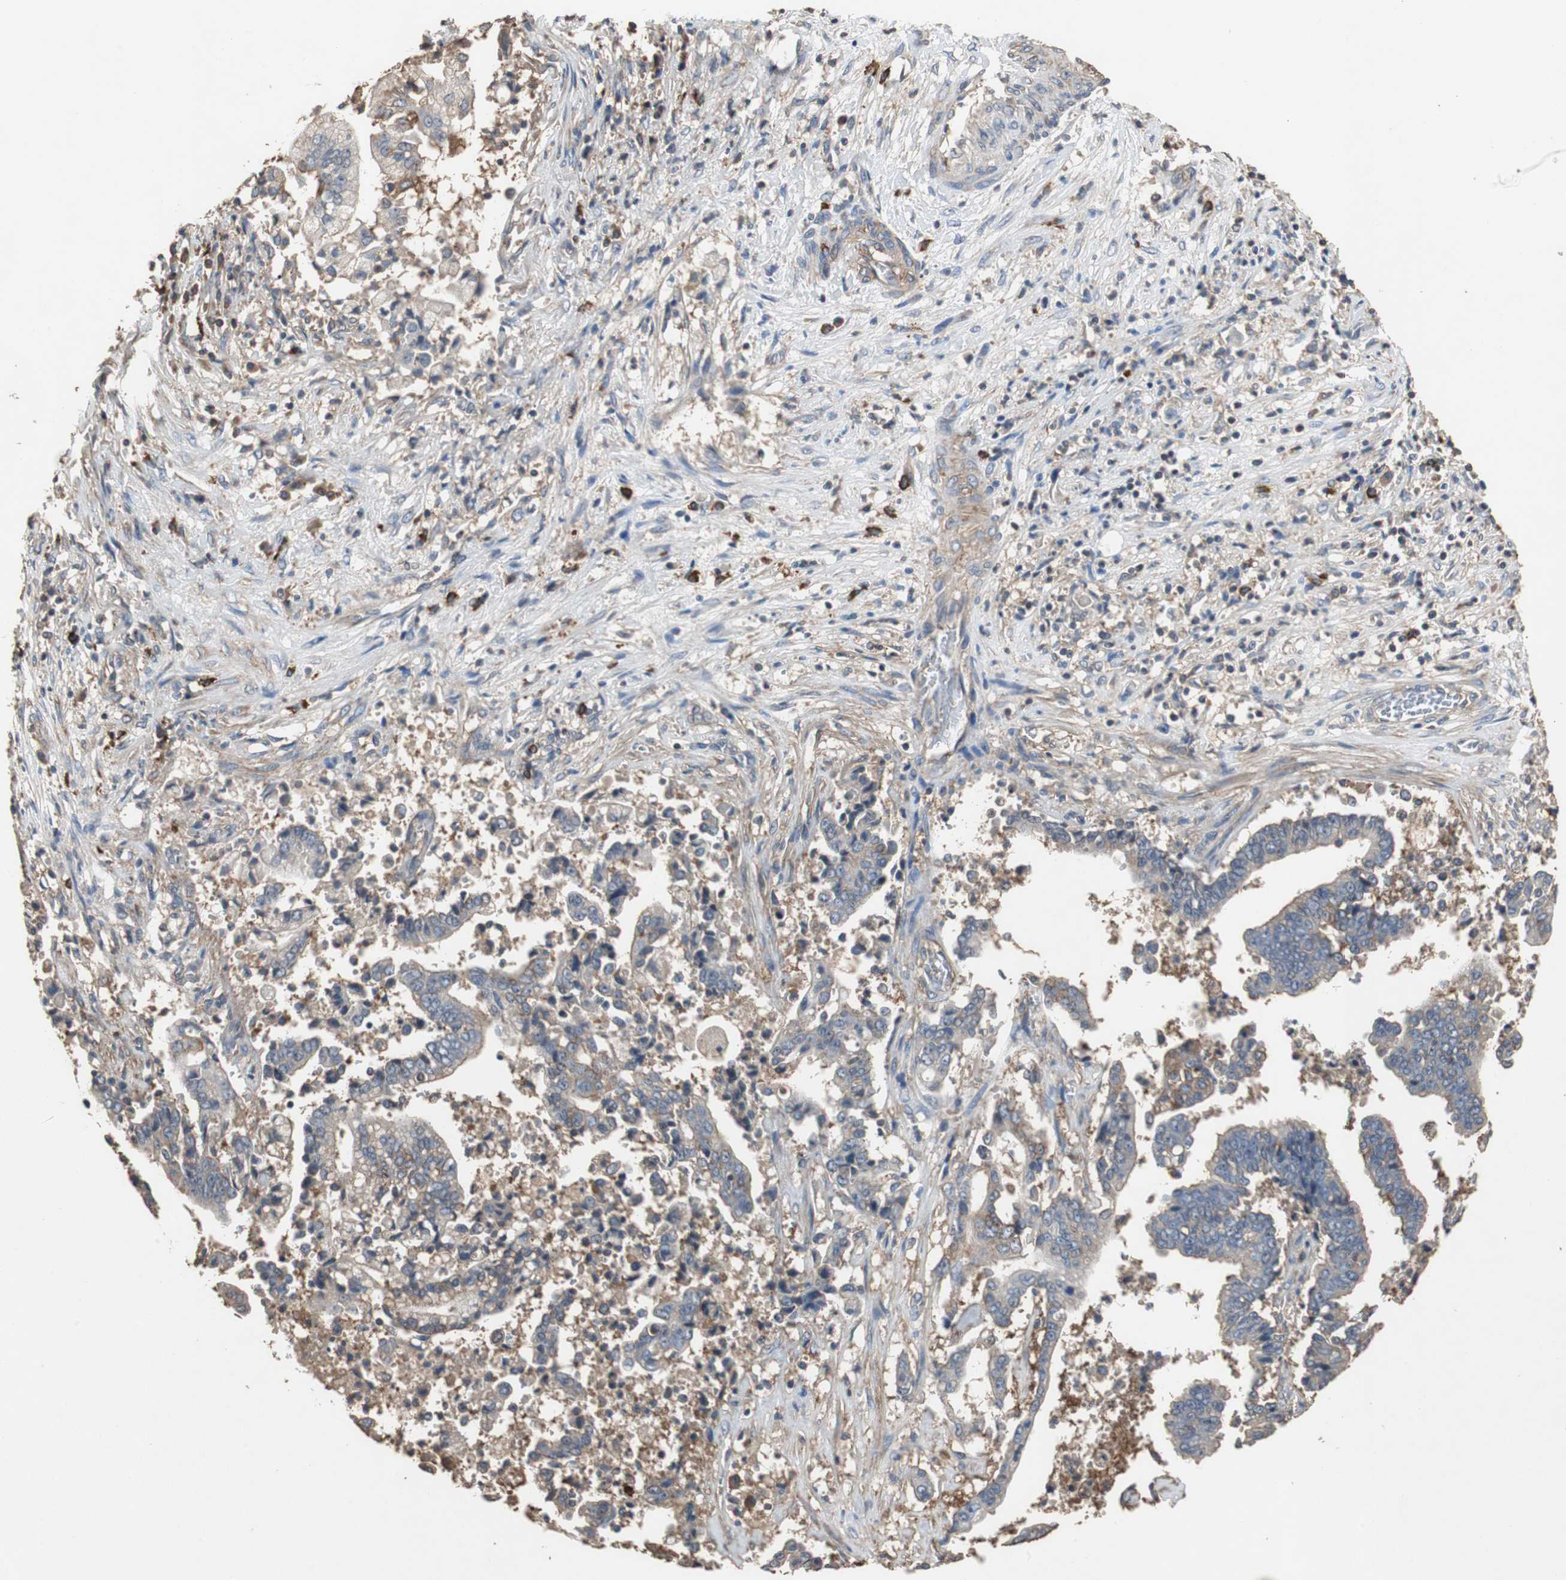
{"staining": {"intensity": "weak", "quantity": "25%-75%", "location": "cytoplasmic/membranous"}, "tissue": "liver cancer", "cell_type": "Tumor cells", "image_type": "cancer", "snomed": [{"axis": "morphology", "description": "Cholangiocarcinoma"}, {"axis": "topography", "description": "Liver"}], "caption": "Immunohistochemical staining of human liver cholangiocarcinoma shows low levels of weak cytoplasmic/membranous protein positivity in approximately 25%-75% of tumor cells.", "gene": "TNFRSF14", "patient": {"sex": "male", "age": 57}}